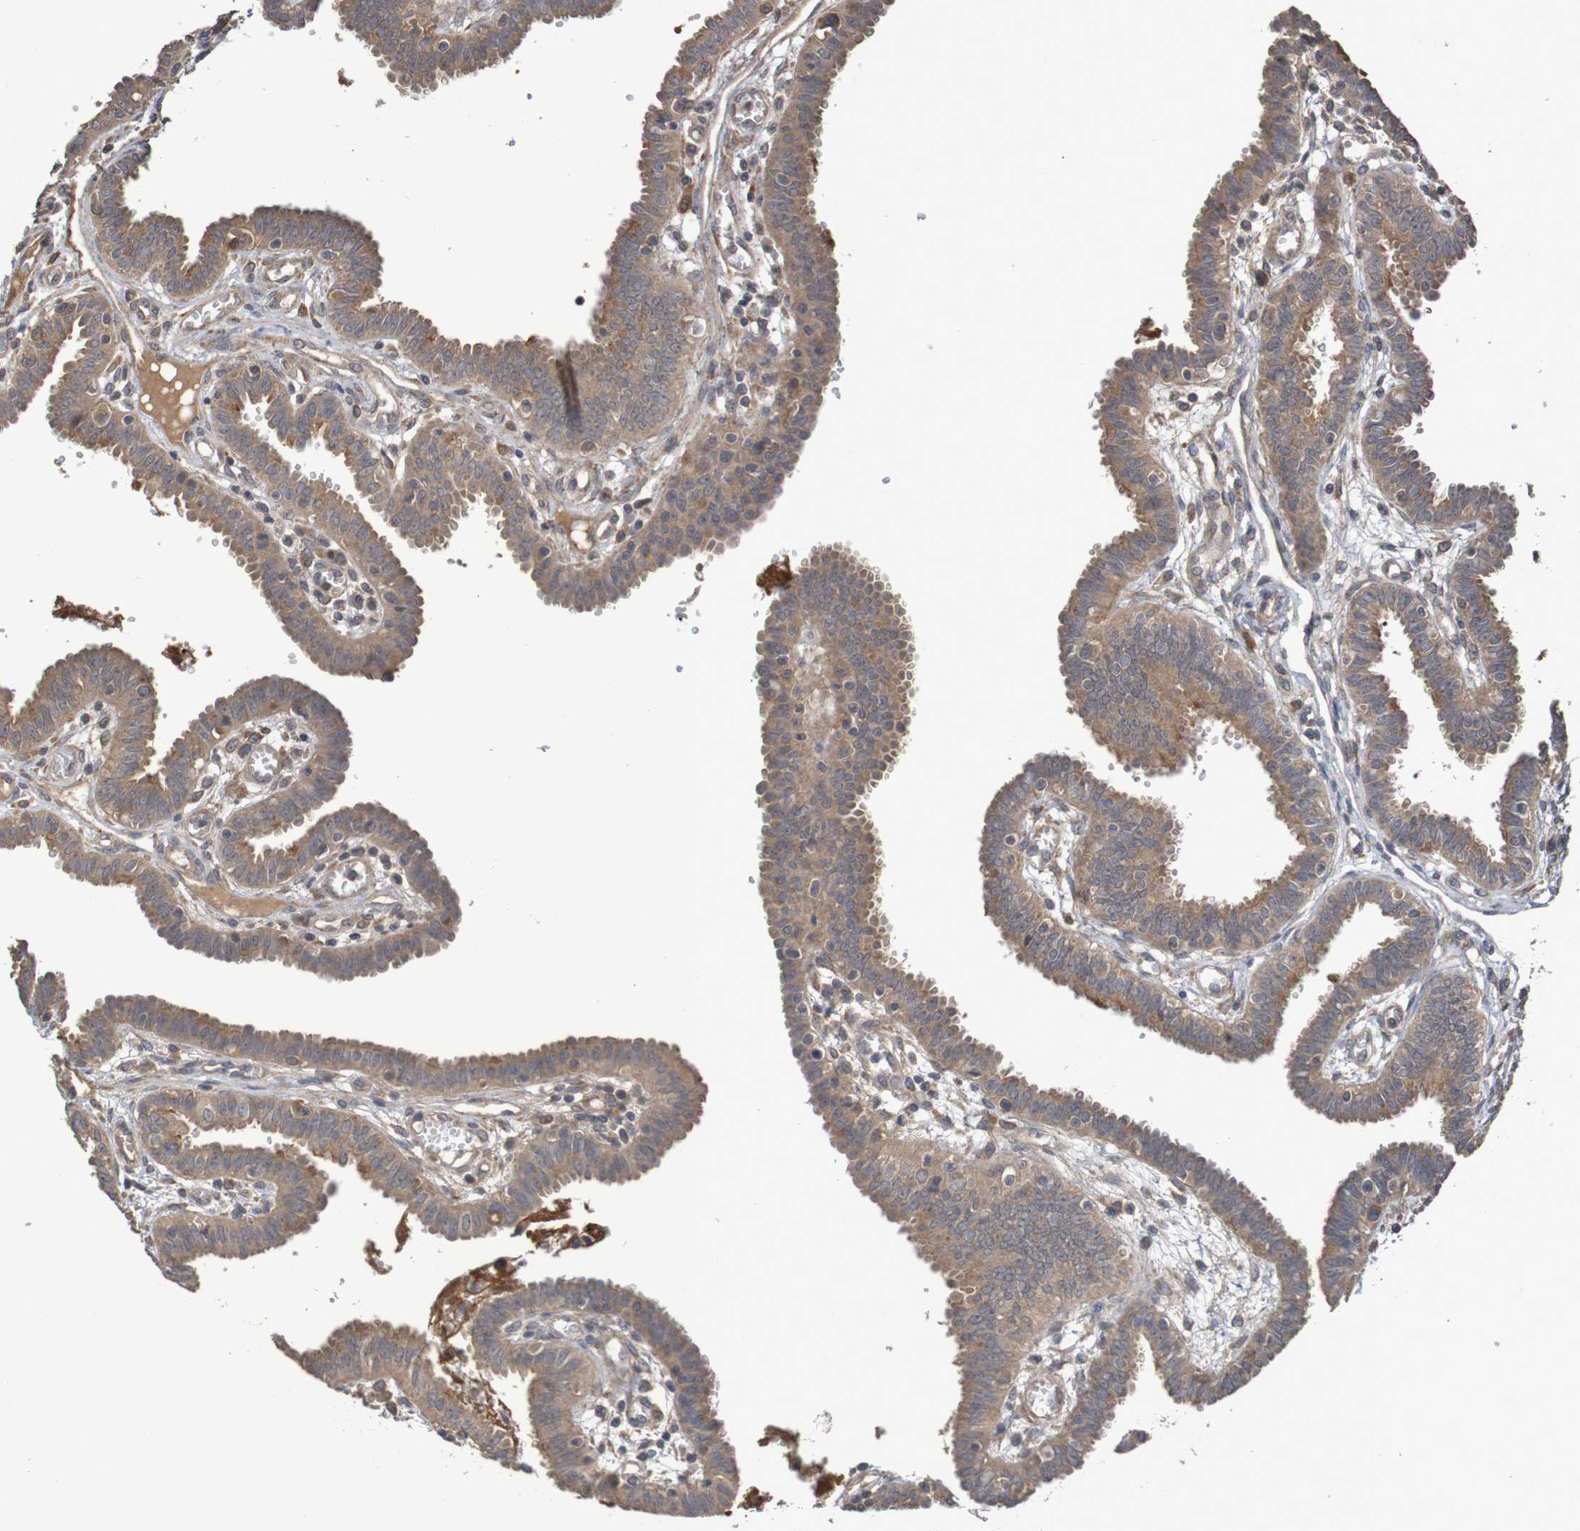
{"staining": {"intensity": "moderate", "quantity": ">75%", "location": "cytoplasmic/membranous"}, "tissue": "fallopian tube", "cell_type": "Glandular cells", "image_type": "normal", "snomed": [{"axis": "morphology", "description": "Normal tissue, NOS"}, {"axis": "topography", "description": "Fallopian tube"}], "caption": "A brown stain highlights moderate cytoplasmic/membranous staining of a protein in glandular cells of normal fallopian tube. (Stains: DAB (3,3'-diaminobenzidine) in brown, nuclei in blue, Microscopy: brightfield microscopy at high magnification).", "gene": "PHYH", "patient": {"sex": "female", "age": 32}}